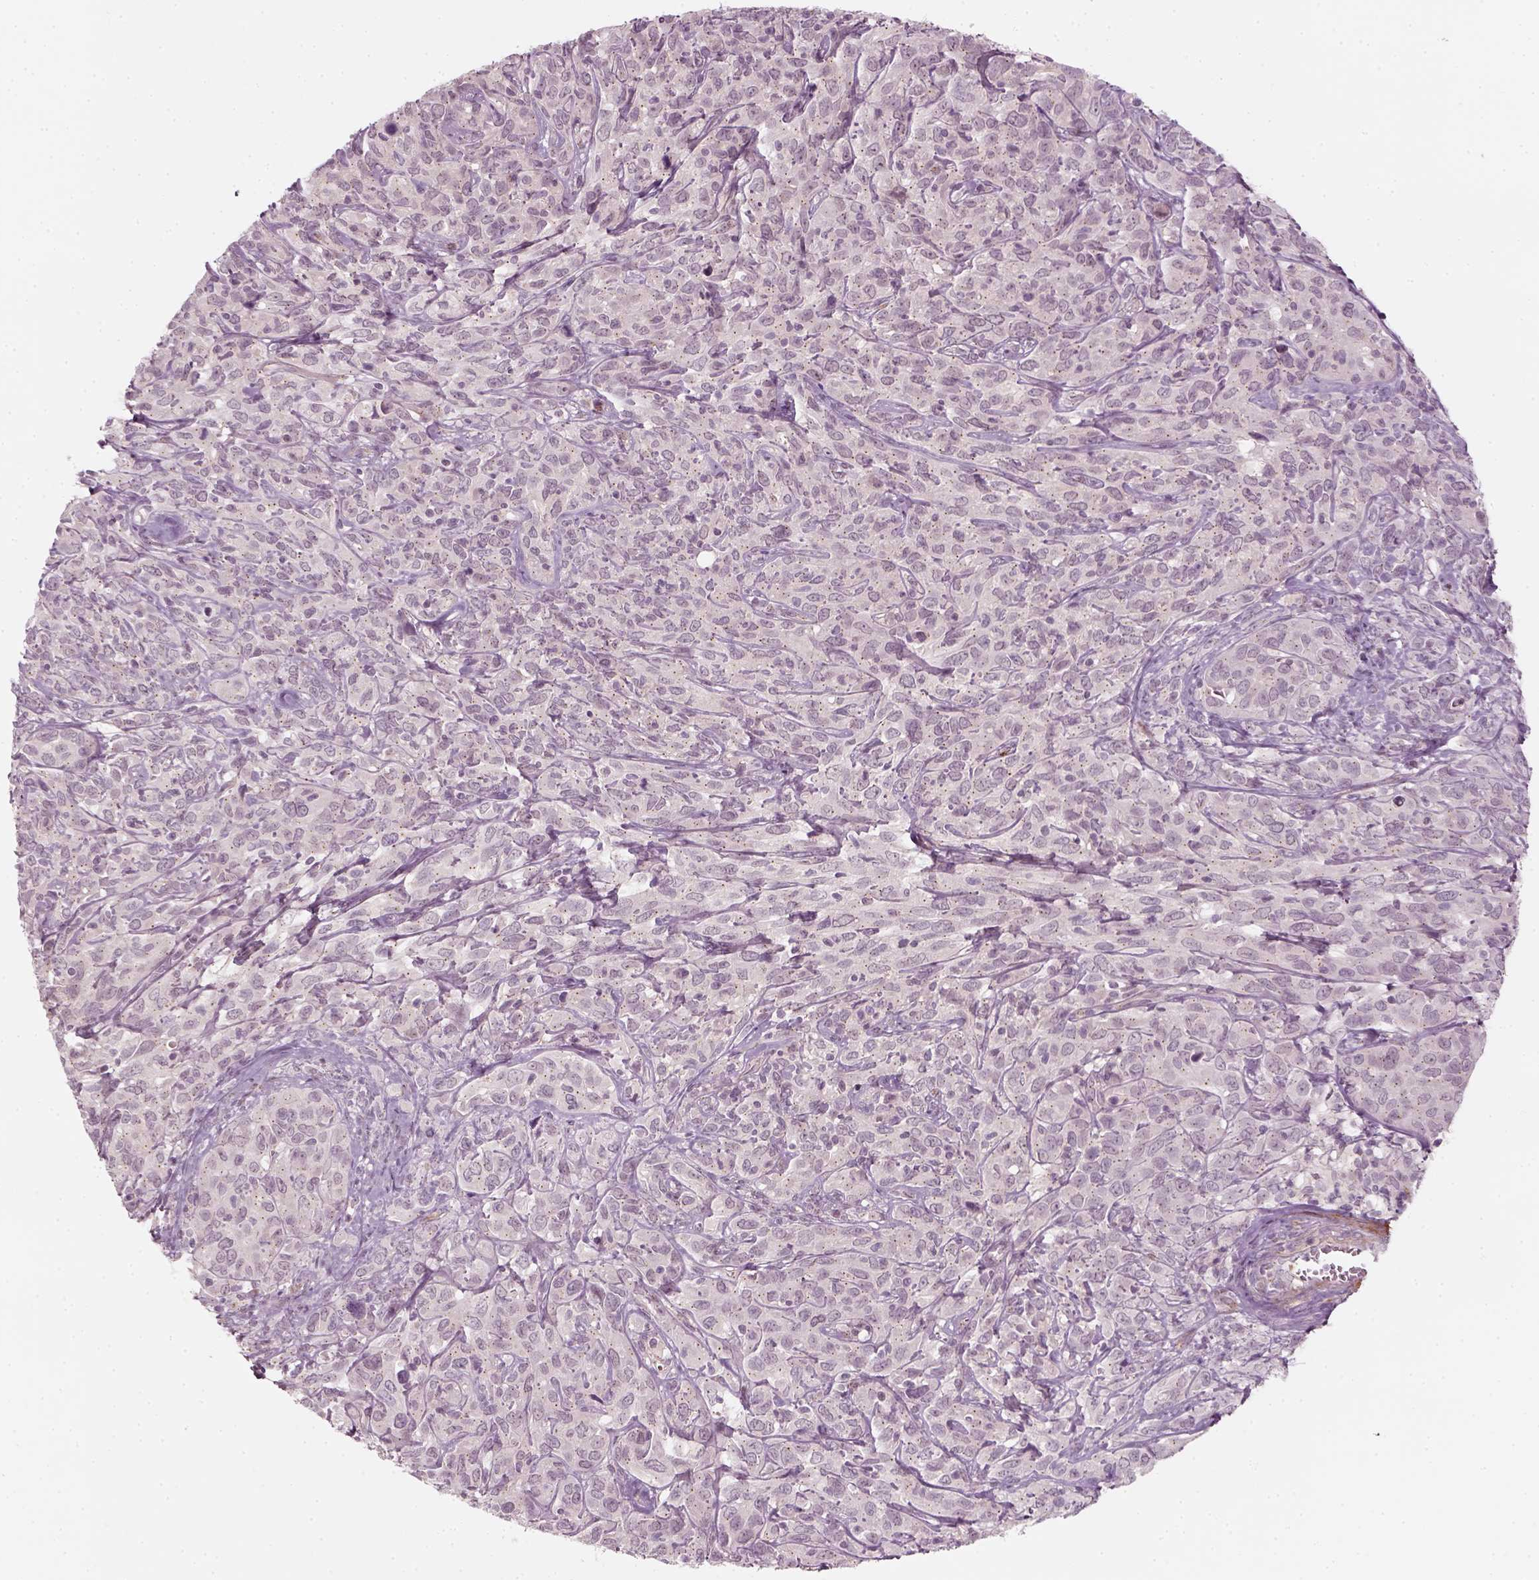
{"staining": {"intensity": "negative", "quantity": "none", "location": "none"}, "tissue": "cervical cancer", "cell_type": "Tumor cells", "image_type": "cancer", "snomed": [{"axis": "morphology", "description": "Normal tissue, NOS"}, {"axis": "morphology", "description": "Squamous cell carcinoma, NOS"}, {"axis": "topography", "description": "Cervix"}], "caption": "Immunohistochemistry (IHC) image of neoplastic tissue: cervical cancer (squamous cell carcinoma) stained with DAB (3,3'-diaminobenzidine) demonstrates no significant protein staining in tumor cells. (Brightfield microscopy of DAB immunohistochemistry (IHC) at high magnification).", "gene": "MLIP", "patient": {"sex": "female", "age": 51}}